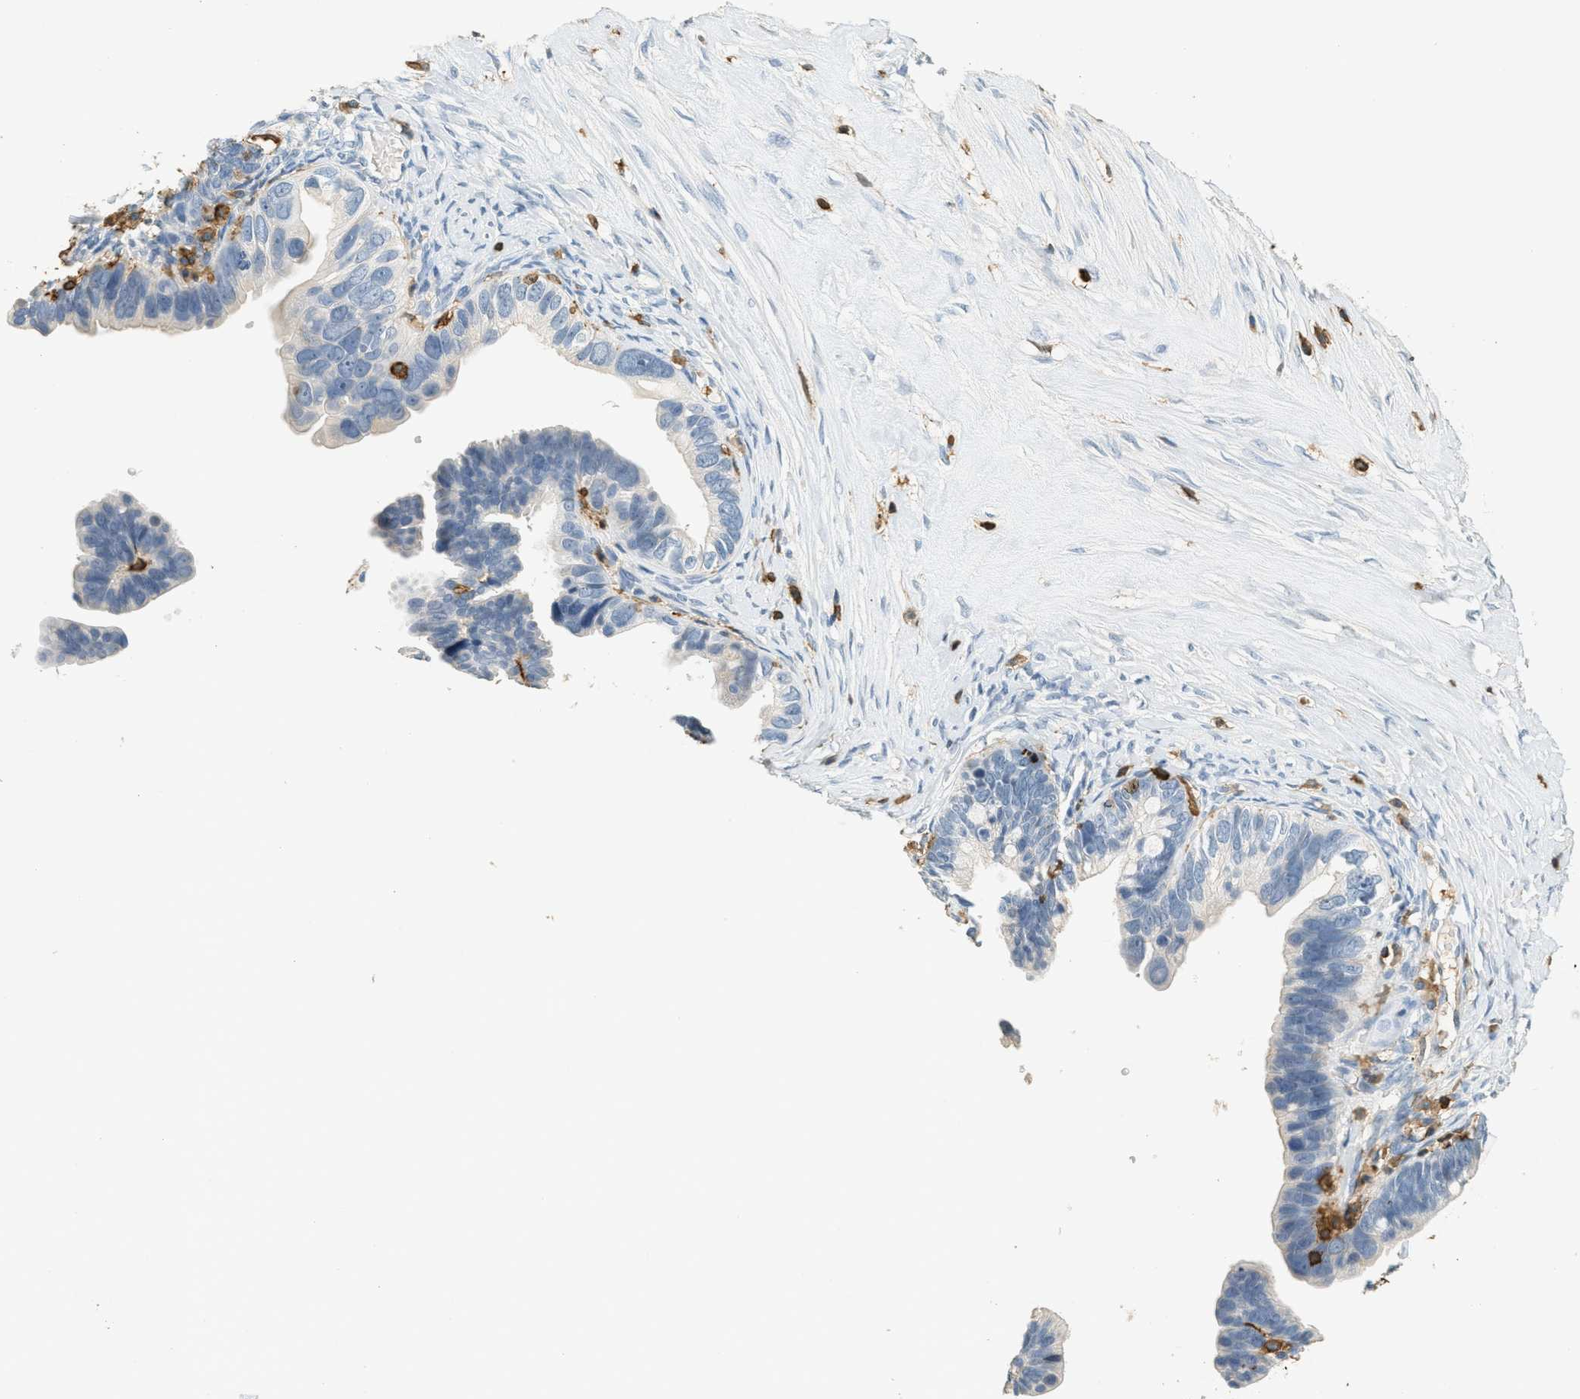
{"staining": {"intensity": "negative", "quantity": "none", "location": "none"}, "tissue": "ovarian cancer", "cell_type": "Tumor cells", "image_type": "cancer", "snomed": [{"axis": "morphology", "description": "Cystadenocarcinoma, serous, NOS"}, {"axis": "topography", "description": "Ovary"}], "caption": "Image shows no protein positivity in tumor cells of serous cystadenocarcinoma (ovarian) tissue. The staining is performed using DAB (3,3'-diaminobenzidine) brown chromogen with nuclei counter-stained in using hematoxylin.", "gene": "LSP1", "patient": {"sex": "female", "age": 56}}